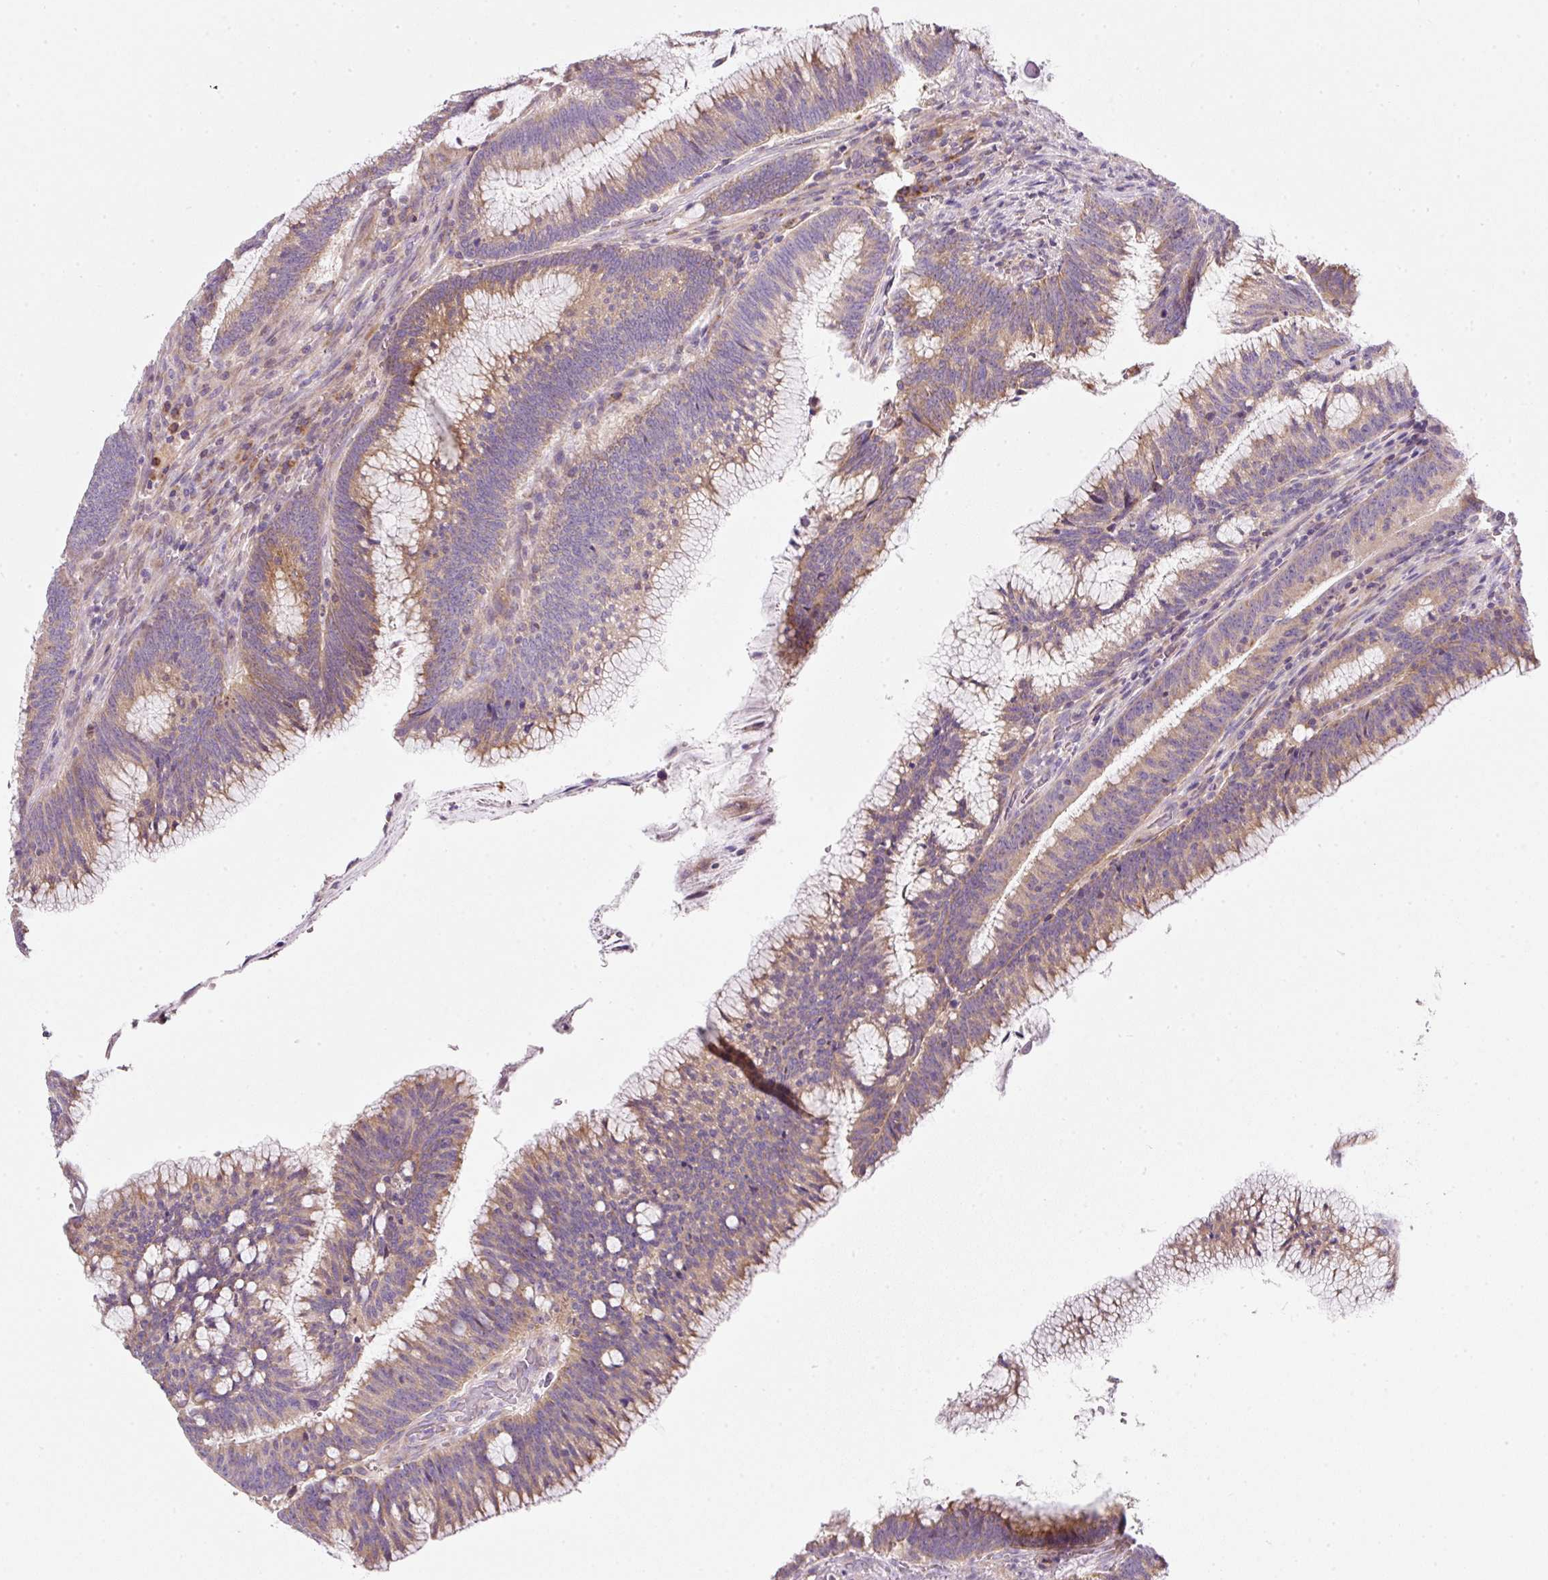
{"staining": {"intensity": "weak", "quantity": ">75%", "location": "cytoplasmic/membranous"}, "tissue": "colorectal cancer", "cell_type": "Tumor cells", "image_type": "cancer", "snomed": [{"axis": "morphology", "description": "Adenocarcinoma, NOS"}, {"axis": "topography", "description": "Rectum"}], "caption": "Immunohistochemical staining of colorectal adenocarcinoma shows low levels of weak cytoplasmic/membranous protein expression in approximately >75% of tumor cells.", "gene": "NDUFA1", "patient": {"sex": "female", "age": 77}}